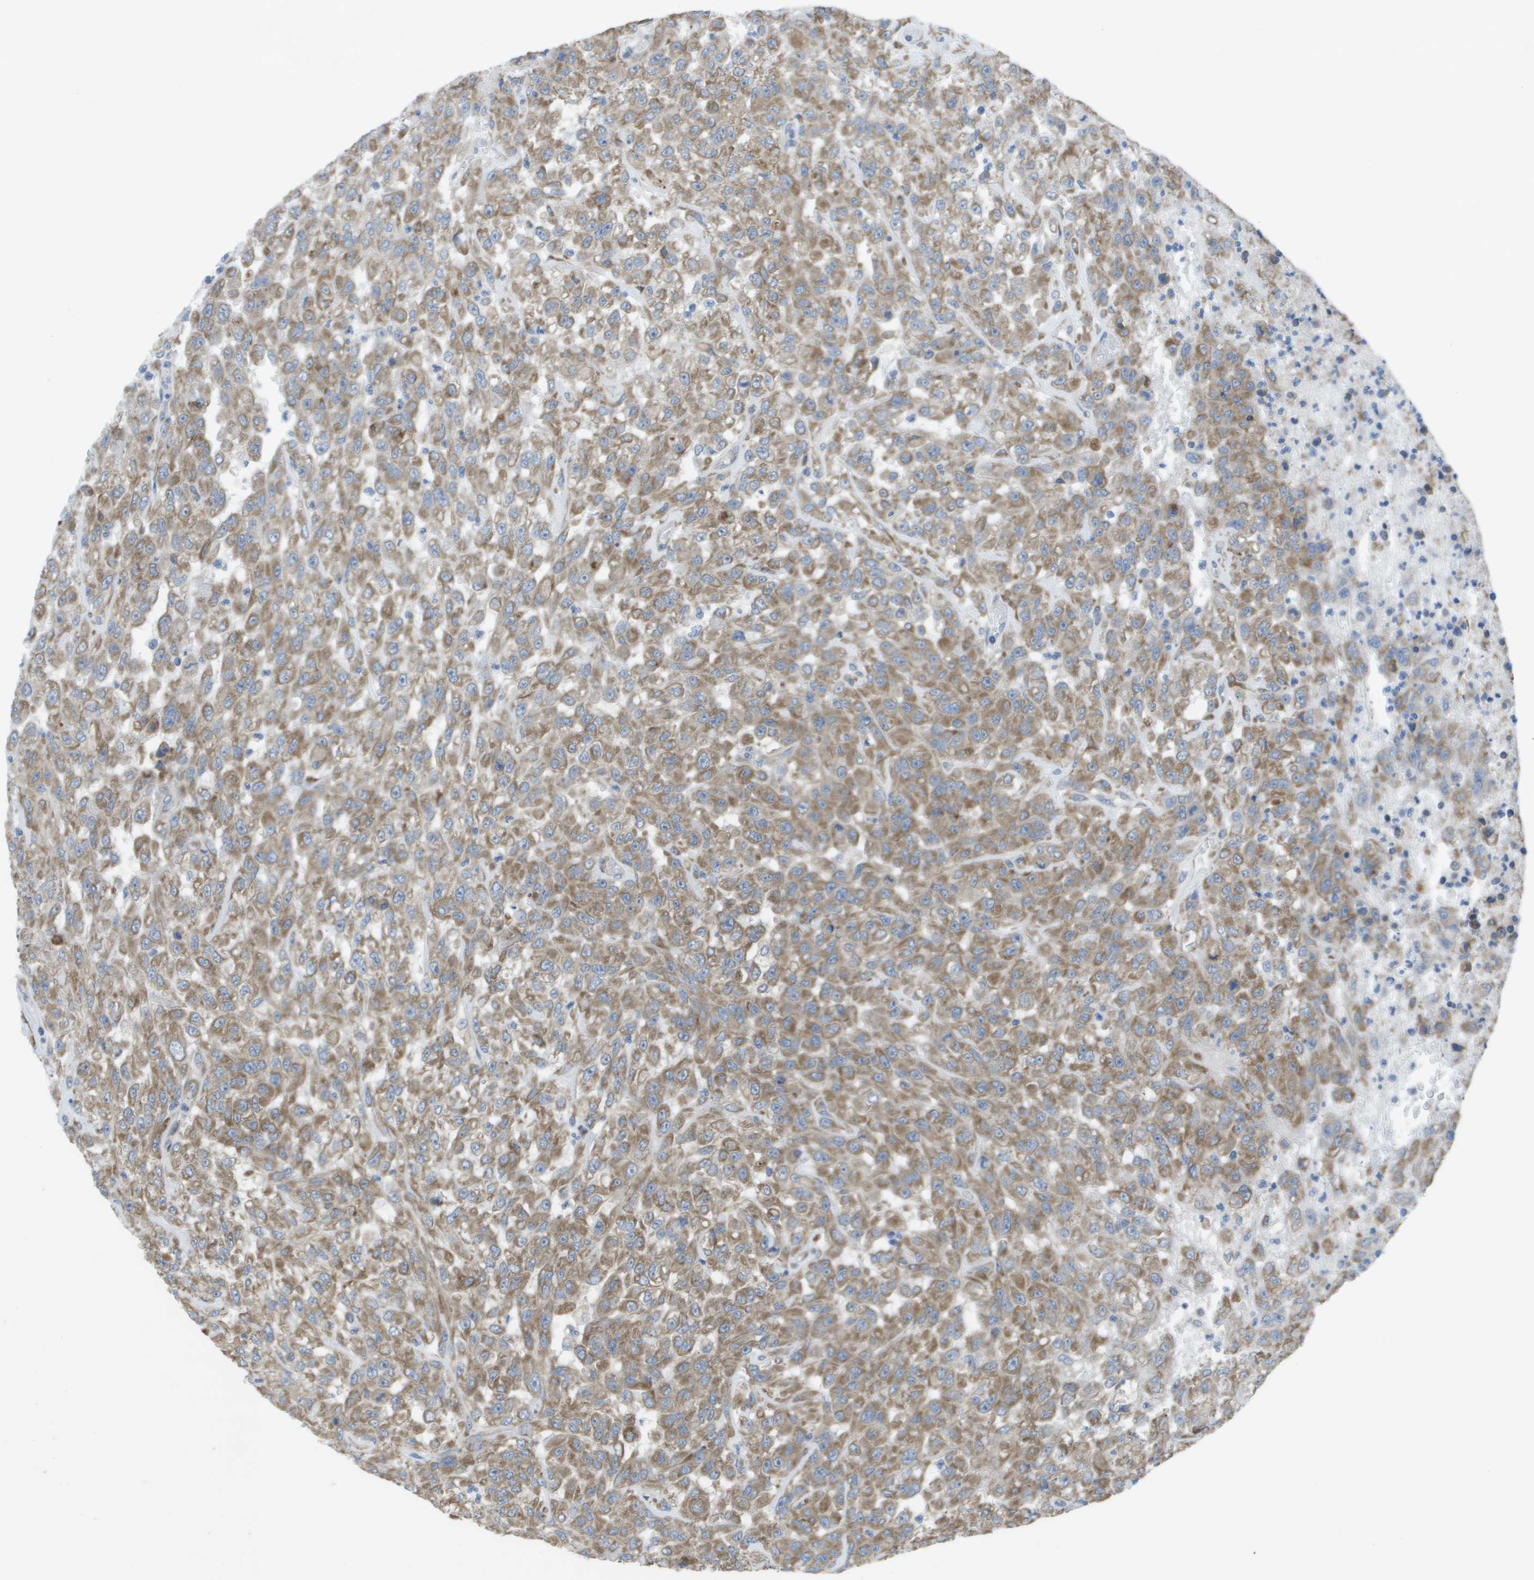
{"staining": {"intensity": "moderate", "quantity": ">75%", "location": "cytoplasmic/membranous"}, "tissue": "urothelial cancer", "cell_type": "Tumor cells", "image_type": "cancer", "snomed": [{"axis": "morphology", "description": "Urothelial carcinoma, High grade"}, {"axis": "topography", "description": "Urinary bladder"}], "caption": "This micrograph reveals immunohistochemistry staining of urothelial carcinoma (high-grade), with medium moderate cytoplasmic/membranous staining in approximately >75% of tumor cells.", "gene": "CLCN2", "patient": {"sex": "male", "age": 46}}